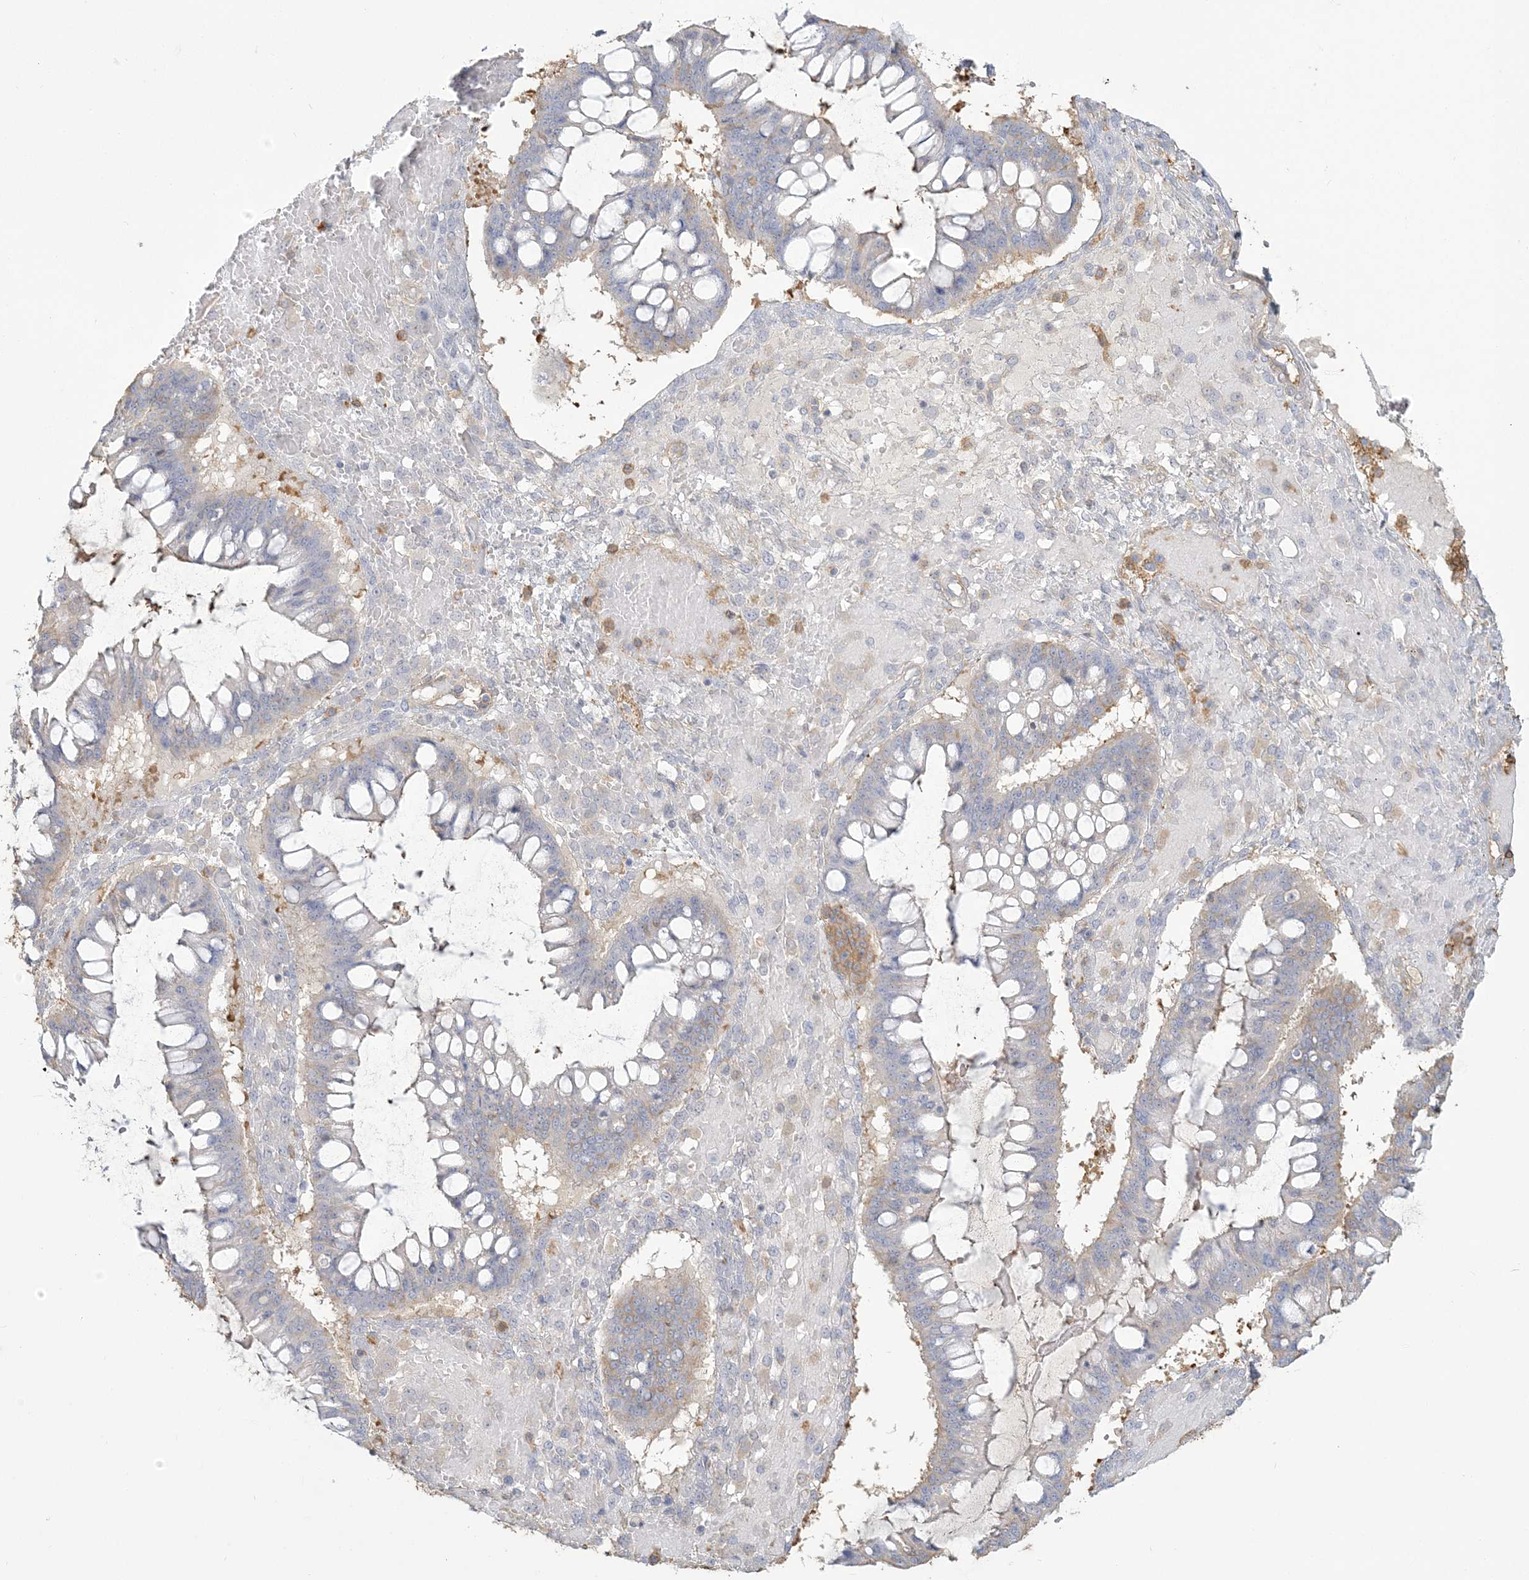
{"staining": {"intensity": "negative", "quantity": "none", "location": "none"}, "tissue": "ovarian cancer", "cell_type": "Tumor cells", "image_type": "cancer", "snomed": [{"axis": "morphology", "description": "Cystadenocarcinoma, mucinous, NOS"}, {"axis": "topography", "description": "Ovary"}], "caption": "DAB immunohistochemical staining of mucinous cystadenocarcinoma (ovarian) shows no significant staining in tumor cells.", "gene": "ANKS1A", "patient": {"sex": "female", "age": 73}}